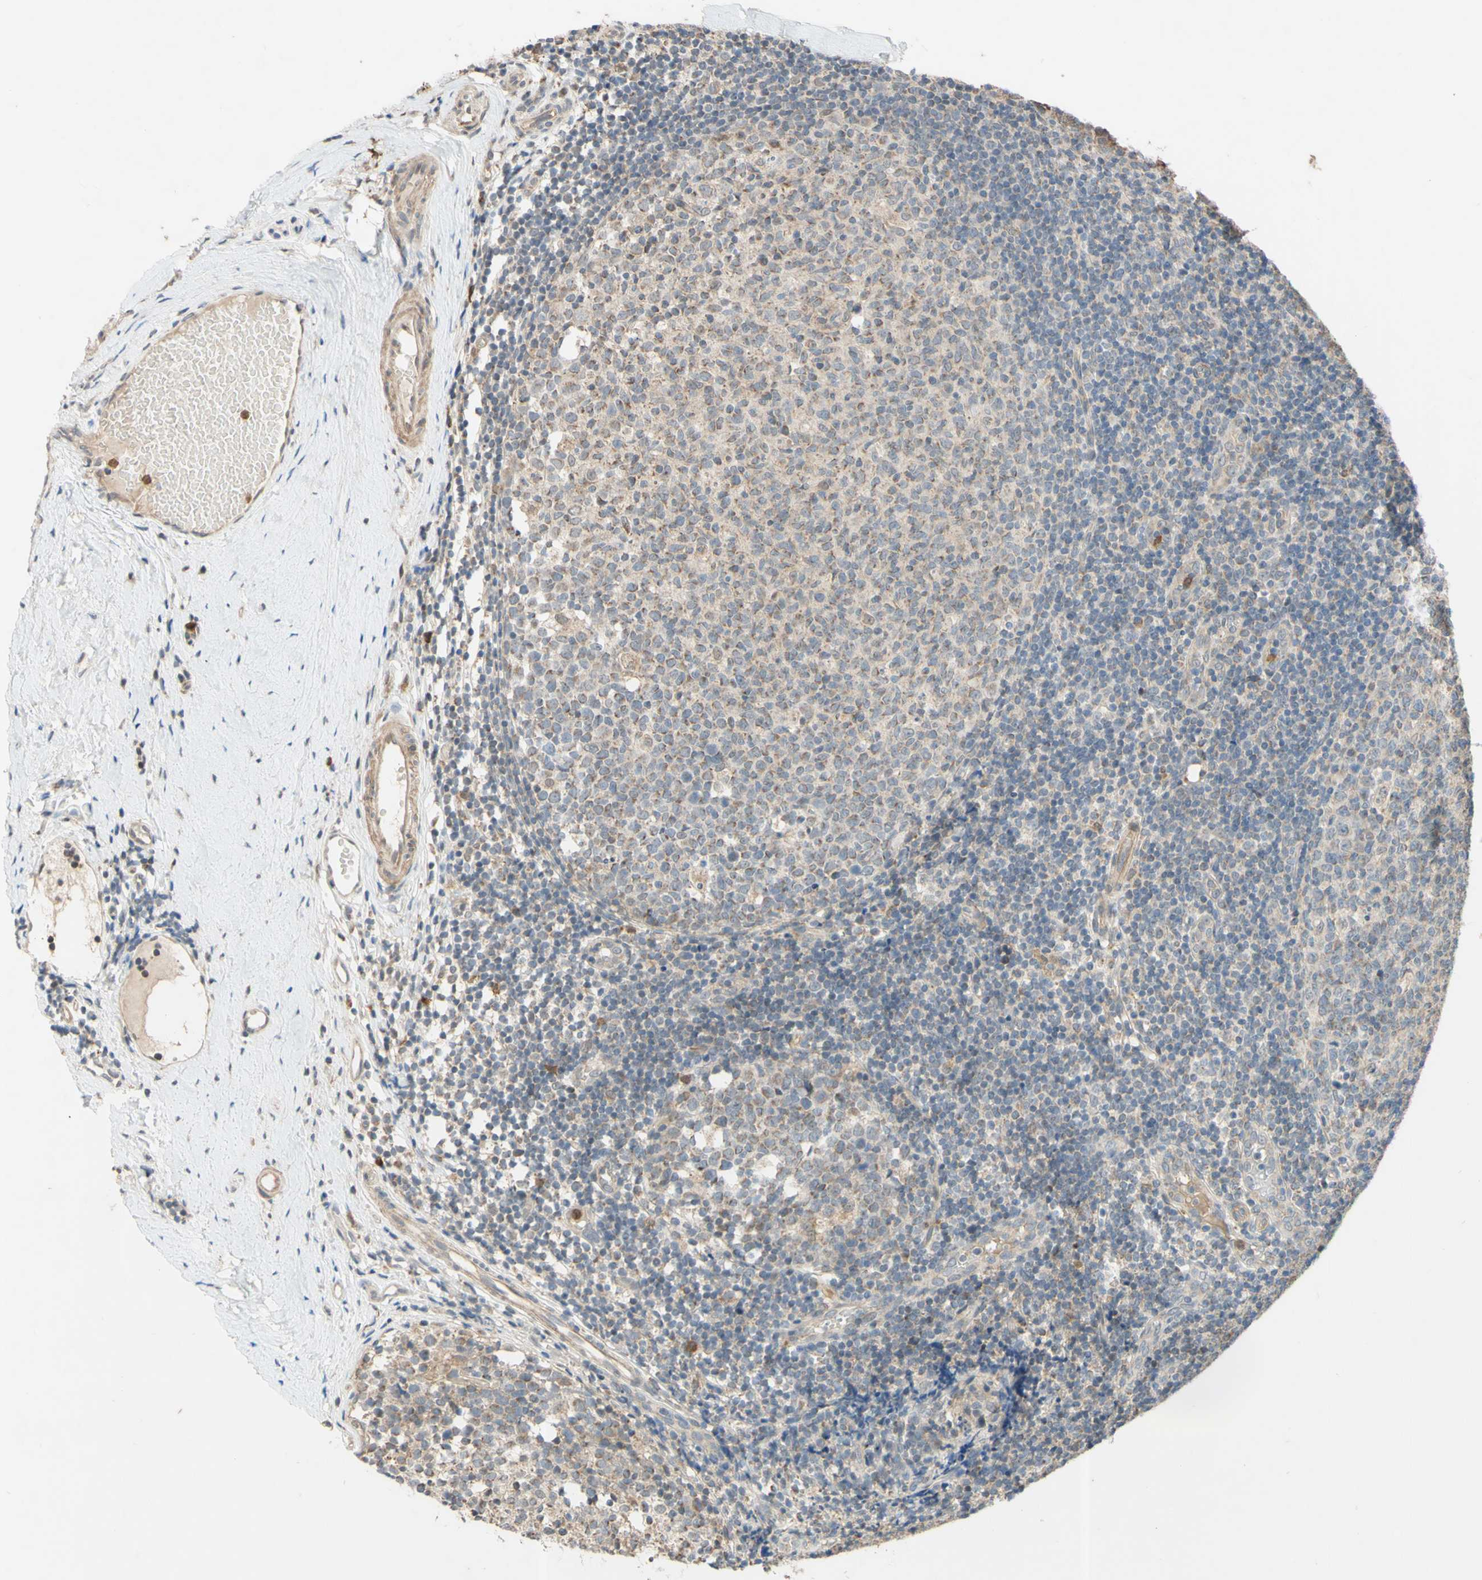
{"staining": {"intensity": "weak", "quantity": ">75%", "location": "cytoplasmic/membranous"}, "tissue": "tonsil", "cell_type": "Germinal center cells", "image_type": "normal", "snomed": [{"axis": "morphology", "description": "Normal tissue, NOS"}, {"axis": "topography", "description": "Tonsil"}], "caption": "Immunohistochemistry (IHC) of benign human tonsil shows low levels of weak cytoplasmic/membranous positivity in approximately >75% of germinal center cells.", "gene": "GATA1", "patient": {"sex": "female", "age": 19}}